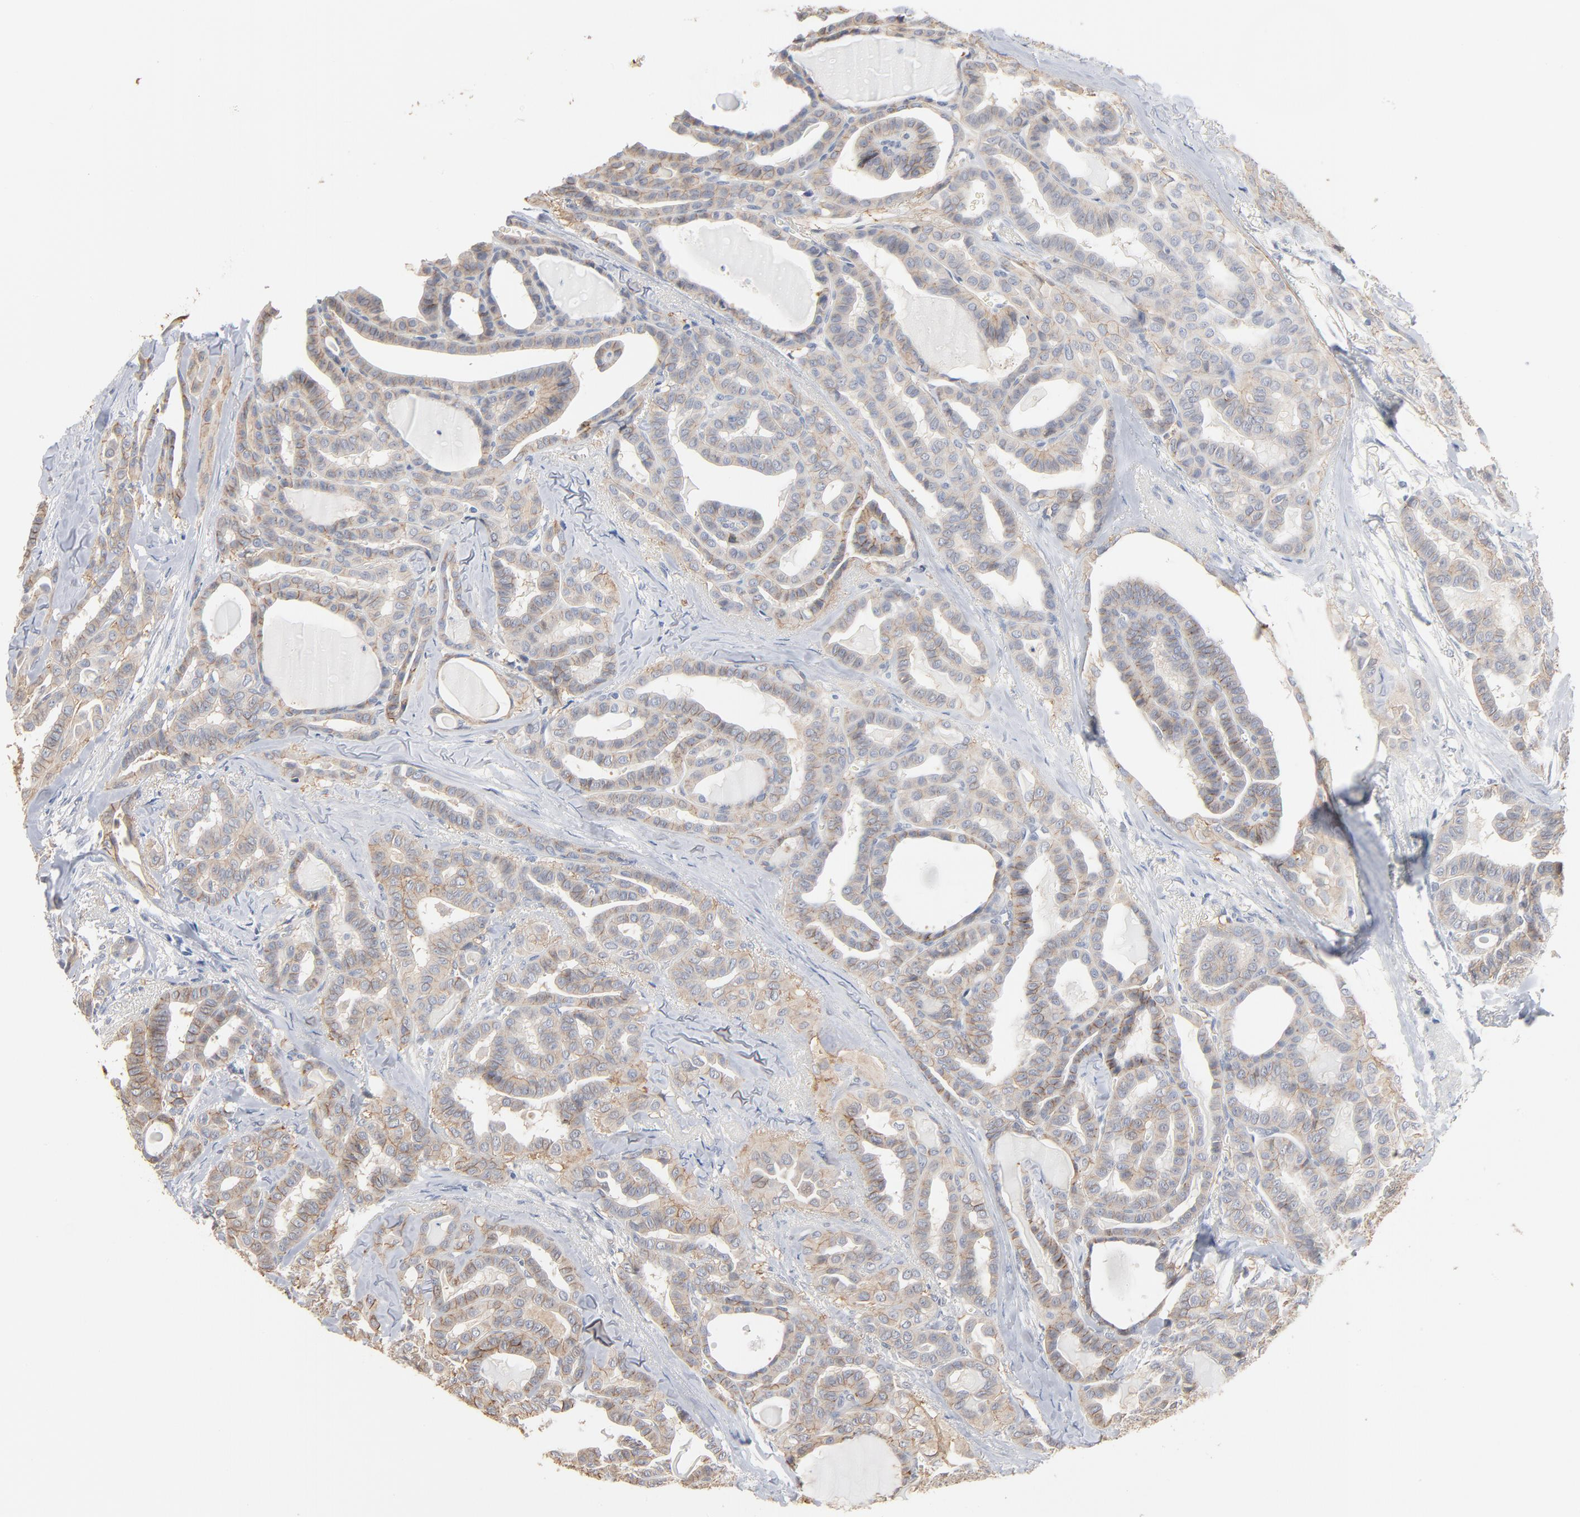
{"staining": {"intensity": "weak", "quantity": ">75%", "location": "cytoplasmic/membranous"}, "tissue": "thyroid cancer", "cell_type": "Tumor cells", "image_type": "cancer", "snomed": [{"axis": "morphology", "description": "Carcinoma, NOS"}, {"axis": "topography", "description": "Thyroid gland"}], "caption": "Thyroid cancer stained for a protein (brown) reveals weak cytoplasmic/membranous positive staining in approximately >75% of tumor cells.", "gene": "EPCAM", "patient": {"sex": "female", "age": 91}}